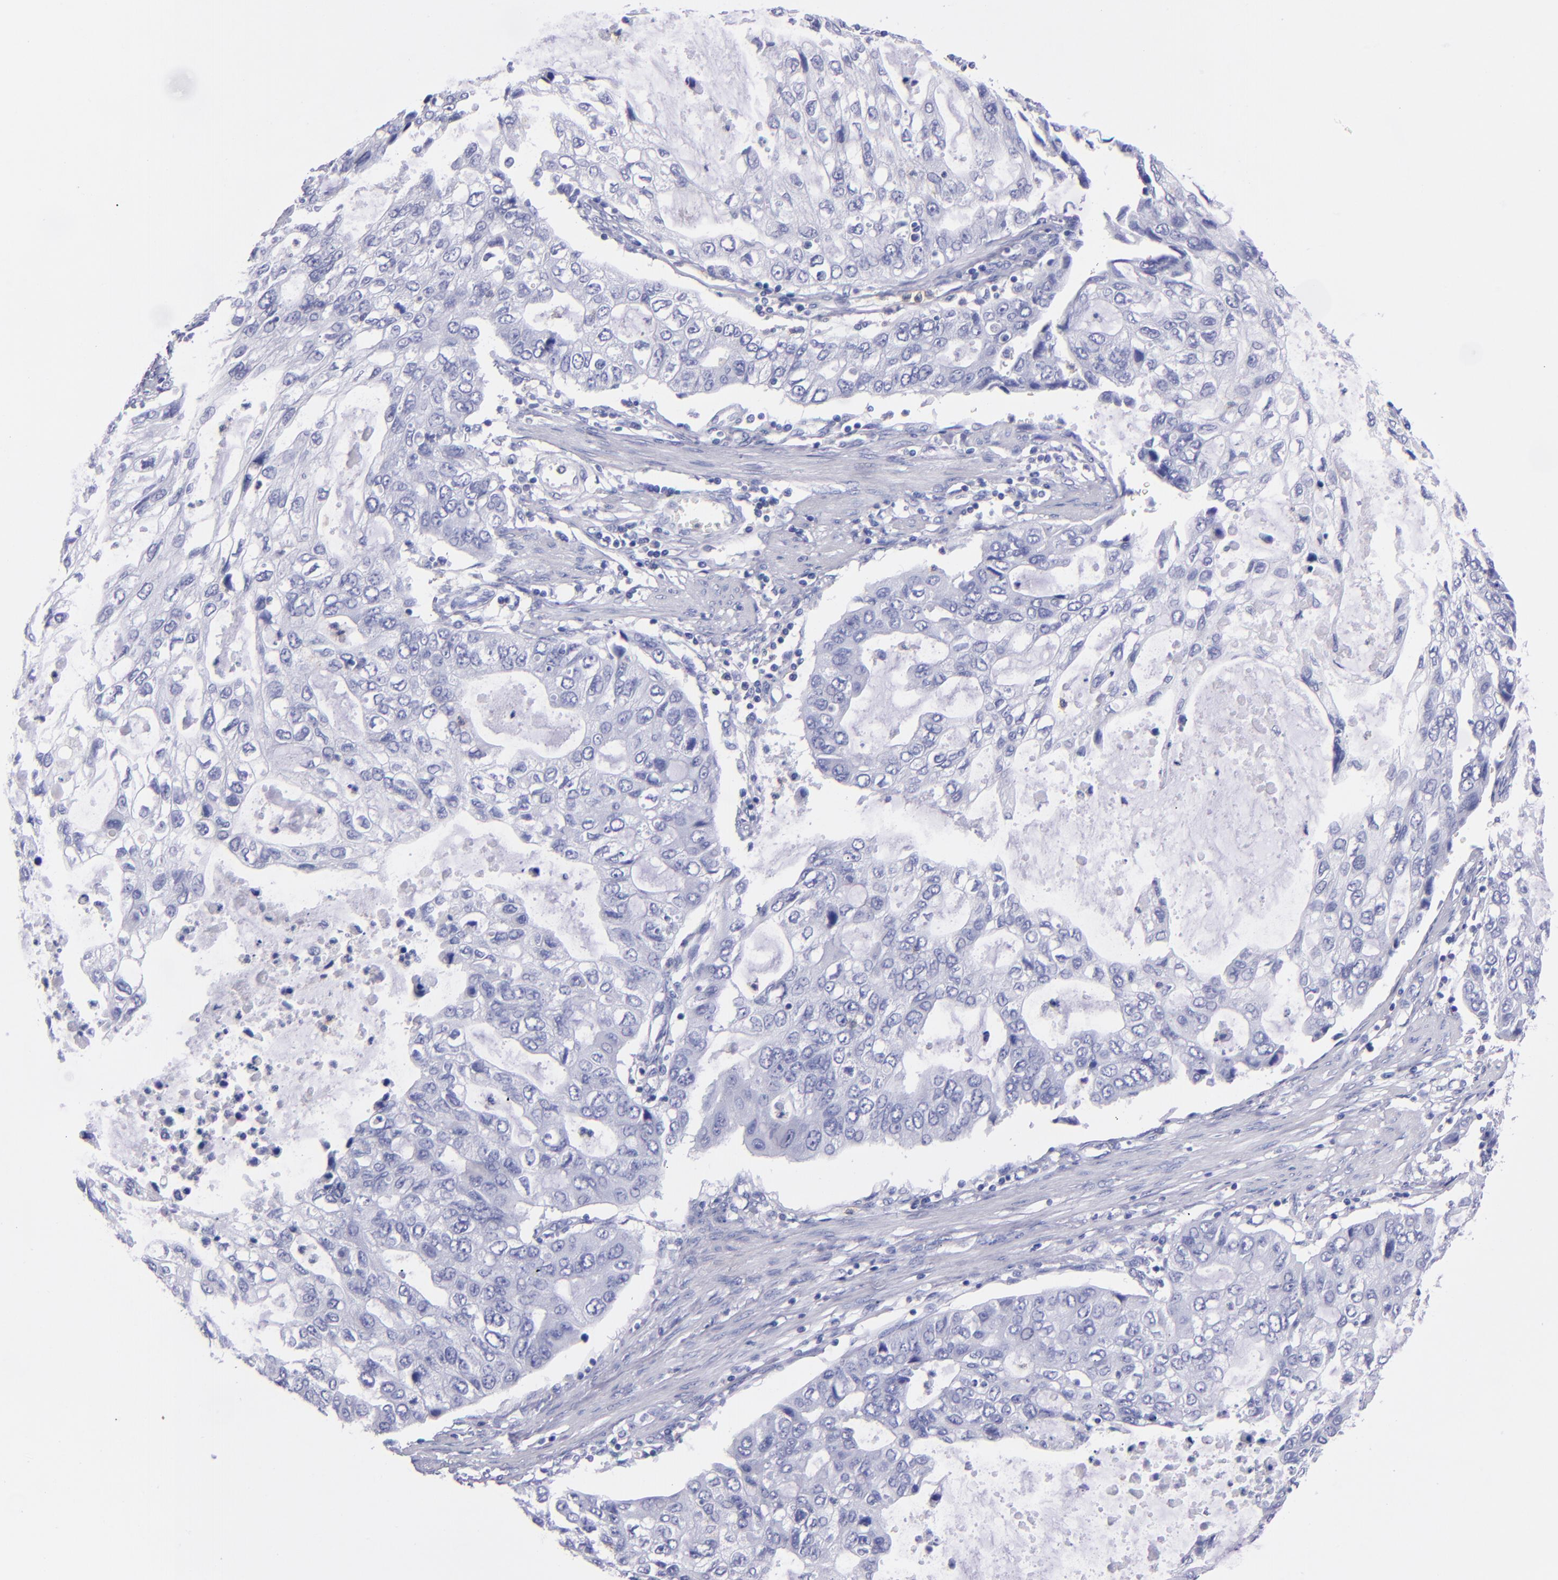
{"staining": {"intensity": "negative", "quantity": "none", "location": "none"}, "tissue": "stomach cancer", "cell_type": "Tumor cells", "image_type": "cancer", "snomed": [{"axis": "morphology", "description": "Adenocarcinoma, NOS"}, {"axis": "topography", "description": "Stomach, upper"}], "caption": "IHC micrograph of neoplastic tissue: adenocarcinoma (stomach) stained with DAB (3,3'-diaminobenzidine) exhibits no significant protein positivity in tumor cells. The staining is performed using DAB brown chromogen with nuclei counter-stained in using hematoxylin.", "gene": "CR1", "patient": {"sex": "female", "age": 52}}